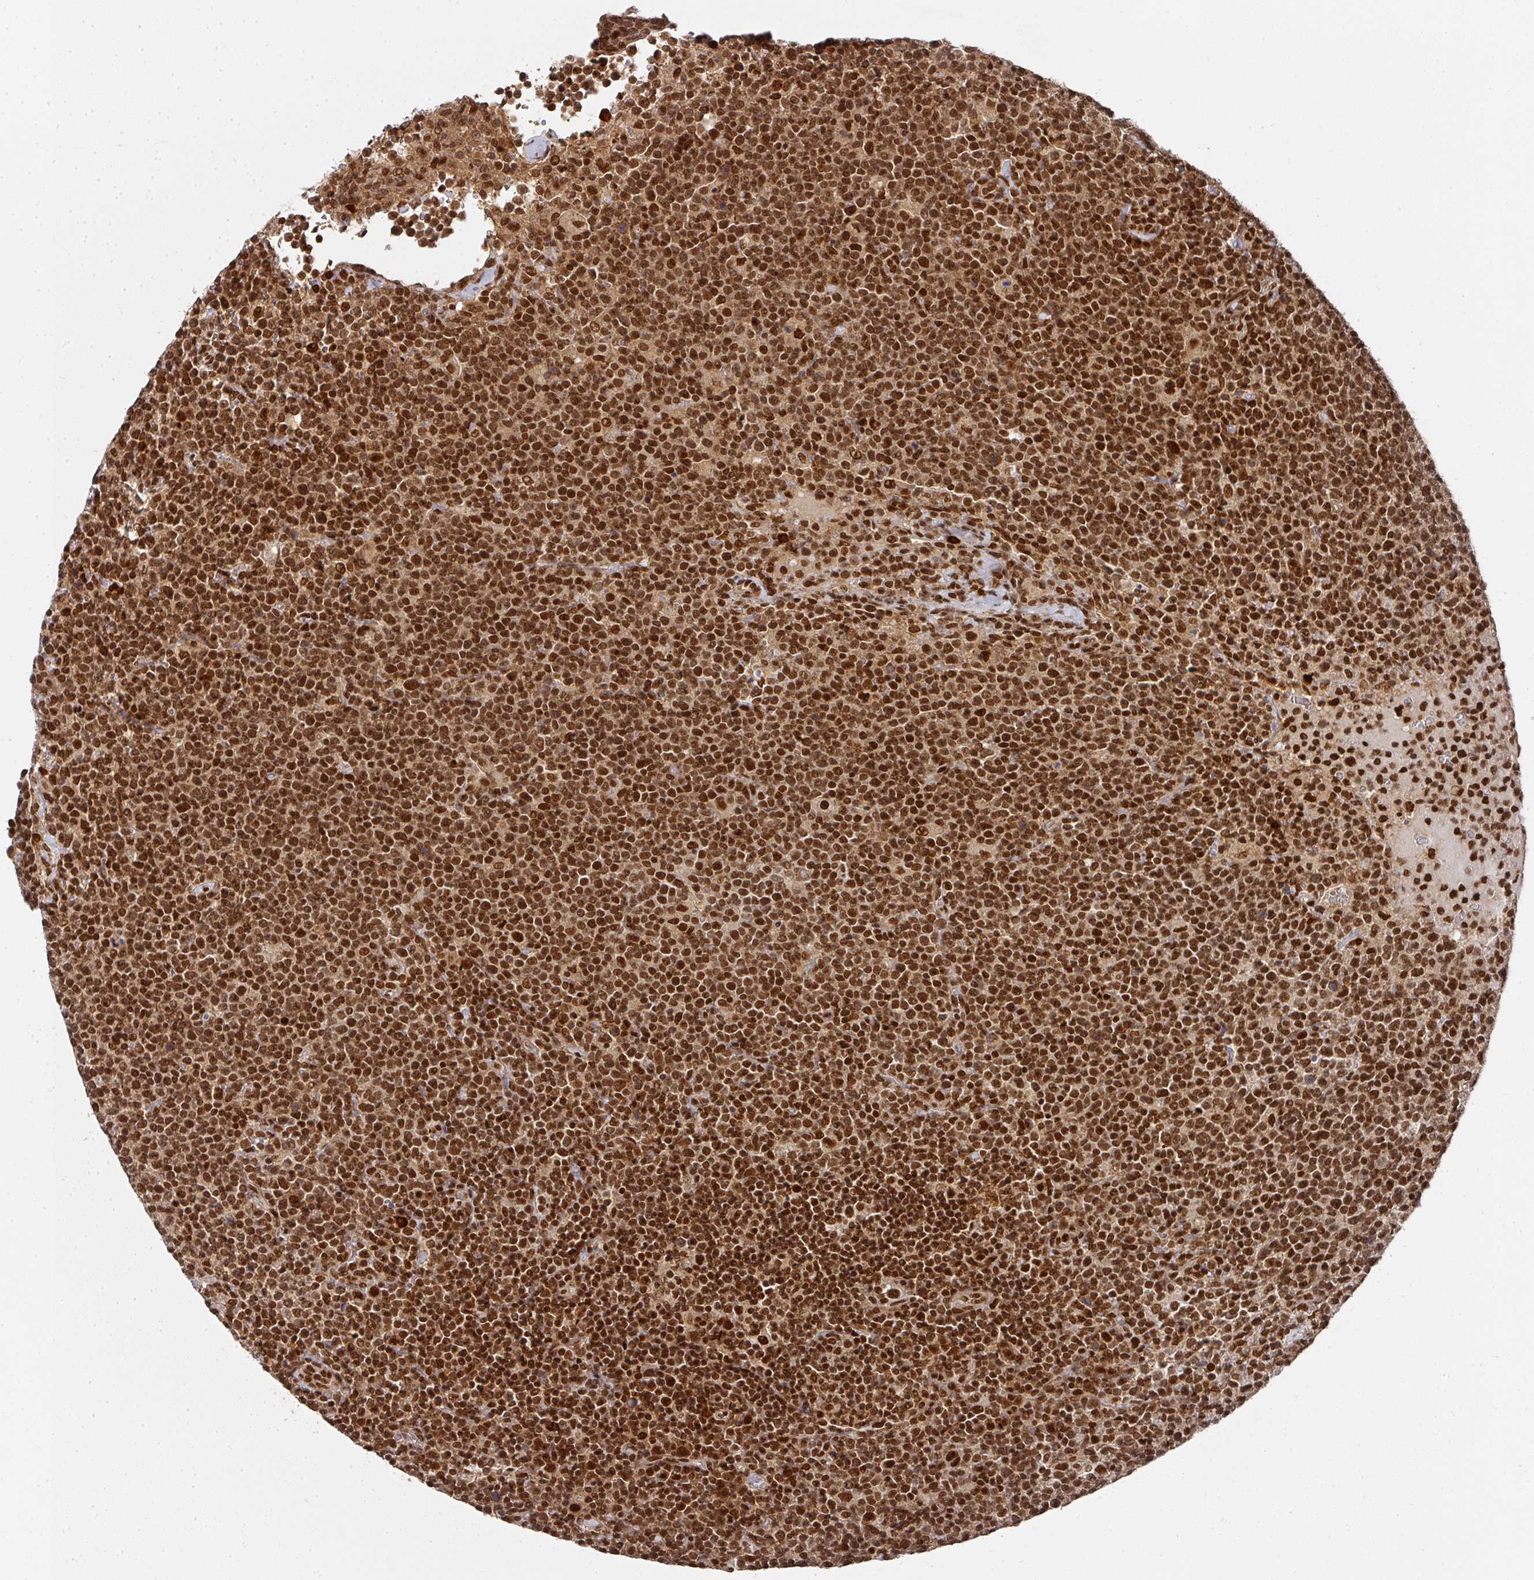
{"staining": {"intensity": "strong", "quantity": ">75%", "location": "nuclear"}, "tissue": "lymphoma", "cell_type": "Tumor cells", "image_type": "cancer", "snomed": [{"axis": "morphology", "description": "Malignant lymphoma, non-Hodgkin's type, High grade"}, {"axis": "topography", "description": "Lymph node"}], "caption": "A histopathology image of human lymphoma stained for a protein demonstrates strong nuclear brown staining in tumor cells.", "gene": "DIDO1", "patient": {"sex": "male", "age": 61}}